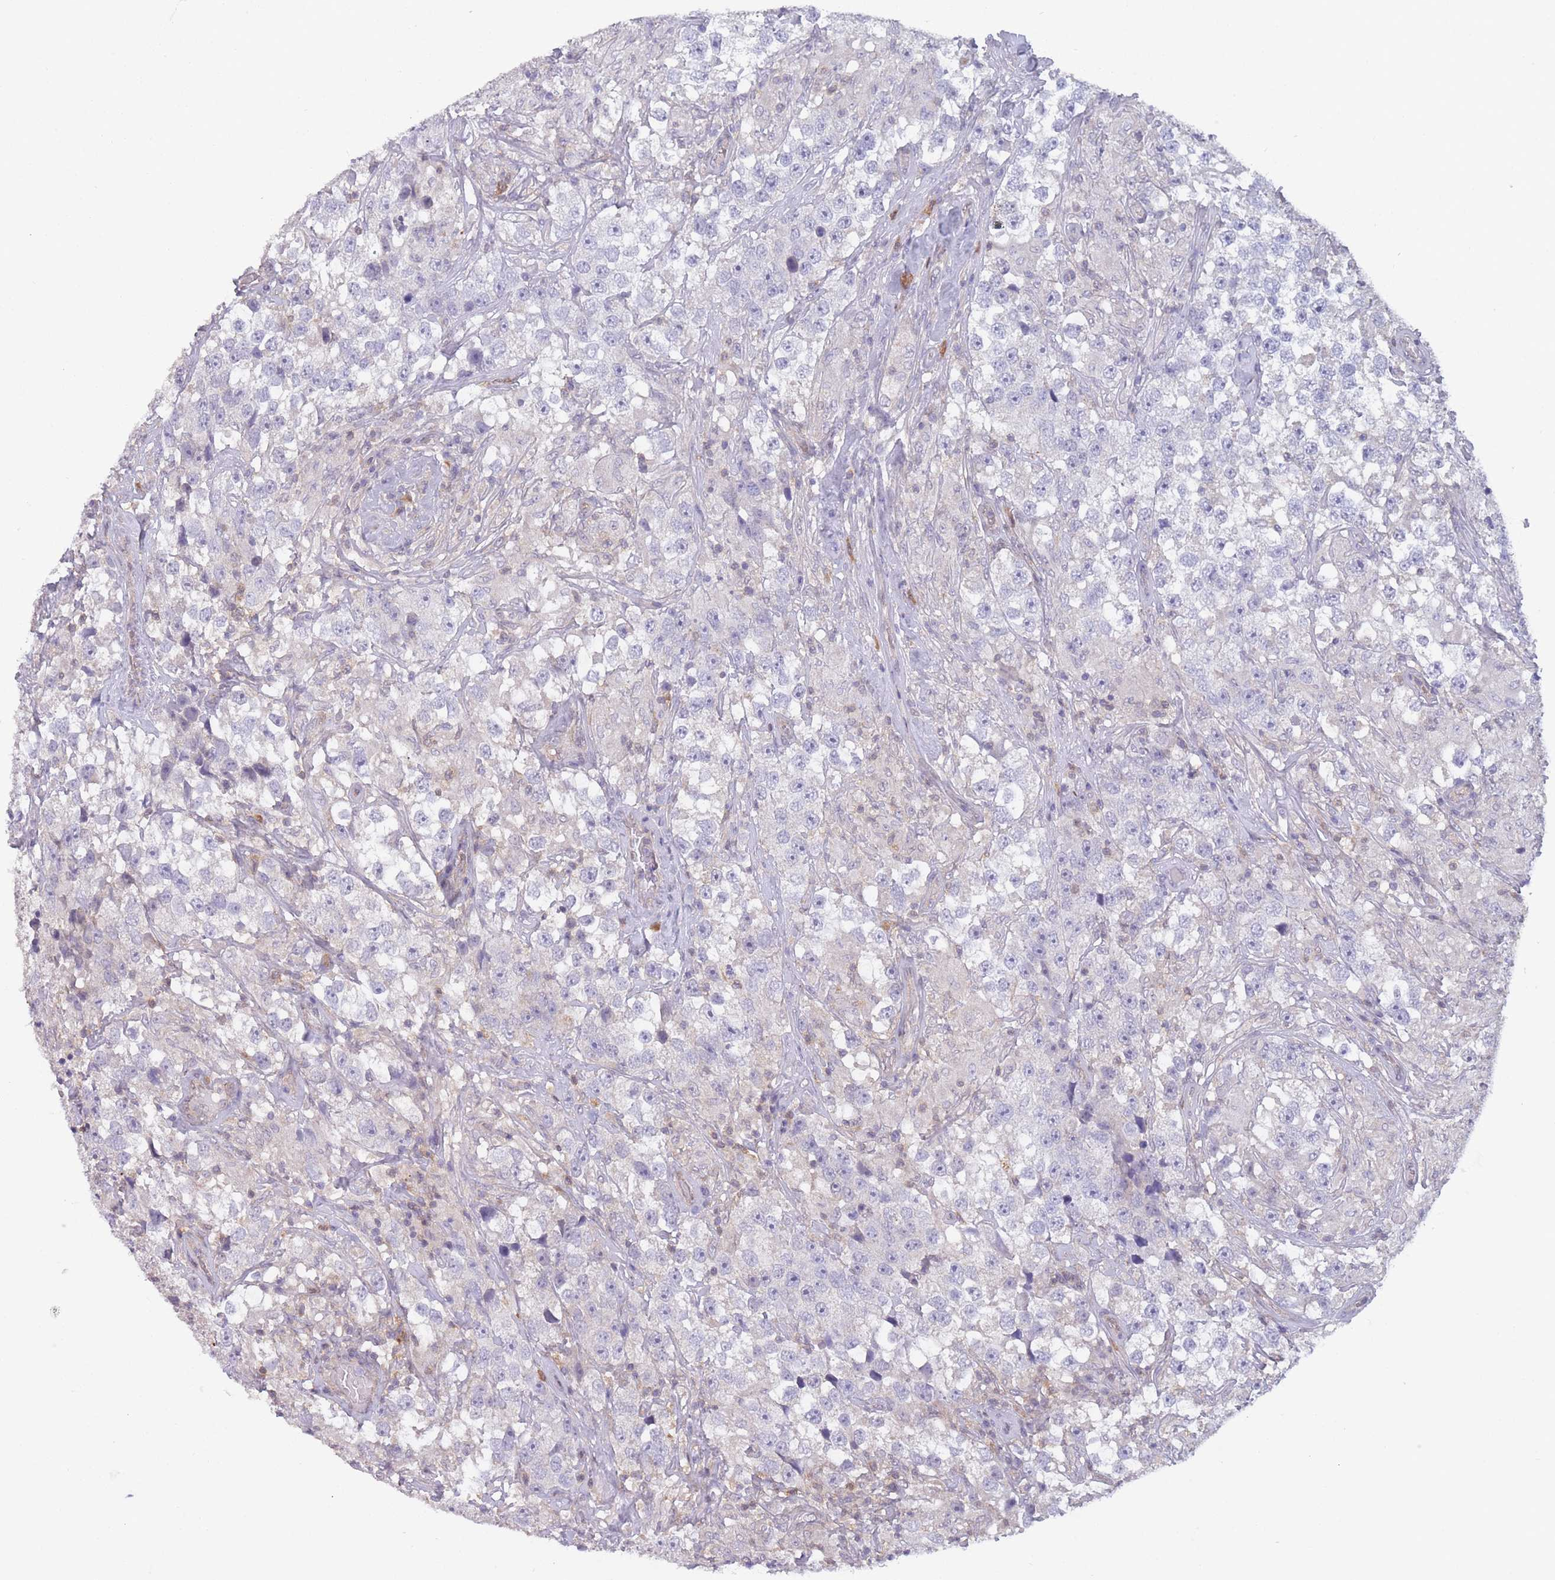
{"staining": {"intensity": "negative", "quantity": "none", "location": "none"}, "tissue": "testis cancer", "cell_type": "Tumor cells", "image_type": "cancer", "snomed": [{"axis": "morphology", "description": "Seminoma, NOS"}, {"axis": "topography", "description": "Testis"}], "caption": "High magnification brightfield microscopy of testis cancer (seminoma) stained with DAB (brown) and counterstained with hematoxylin (blue): tumor cells show no significant staining. (Stains: DAB immunohistochemistry with hematoxylin counter stain, Microscopy: brightfield microscopy at high magnification).", "gene": "MRI1", "patient": {"sex": "male", "age": 46}}